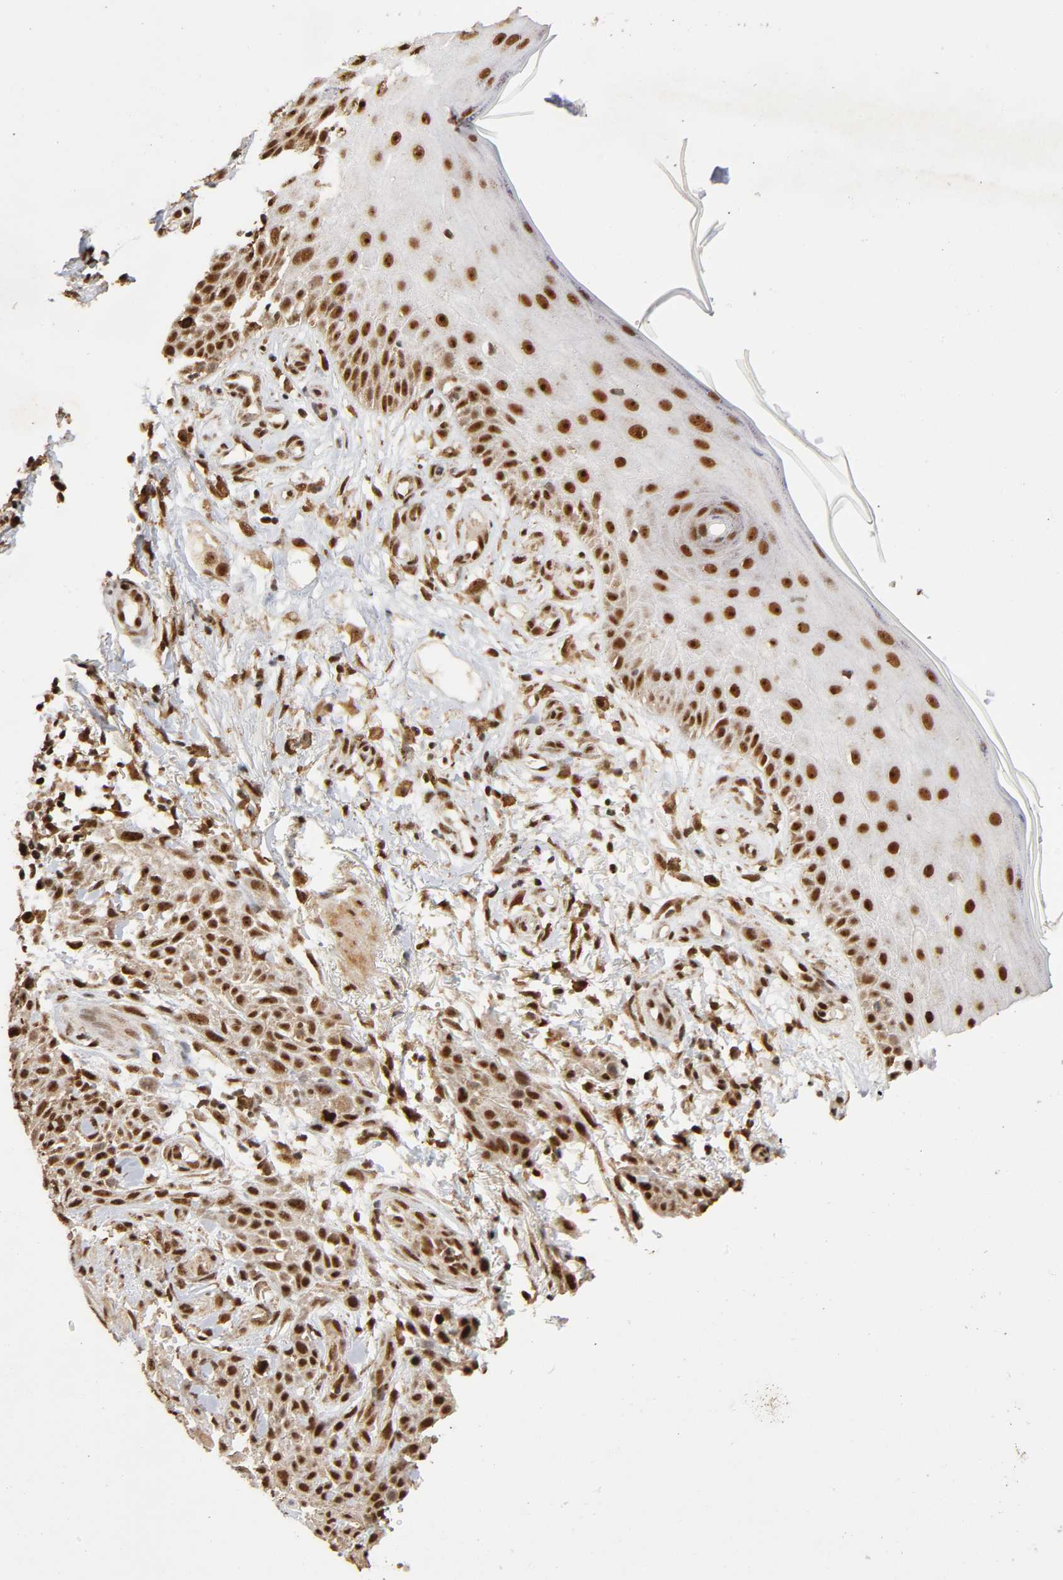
{"staining": {"intensity": "strong", "quantity": ">75%", "location": "cytoplasmic/membranous,nuclear"}, "tissue": "skin cancer", "cell_type": "Tumor cells", "image_type": "cancer", "snomed": [{"axis": "morphology", "description": "Squamous cell carcinoma, NOS"}, {"axis": "topography", "description": "Skin"}], "caption": "This is a photomicrograph of IHC staining of skin squamous cell carcinoma, which shows strong positivity in the cytoplasmic/membranous and nuclear of tumor cells.", "gene": "RNF122", "patient": {"sex": "female", "age": 42}}